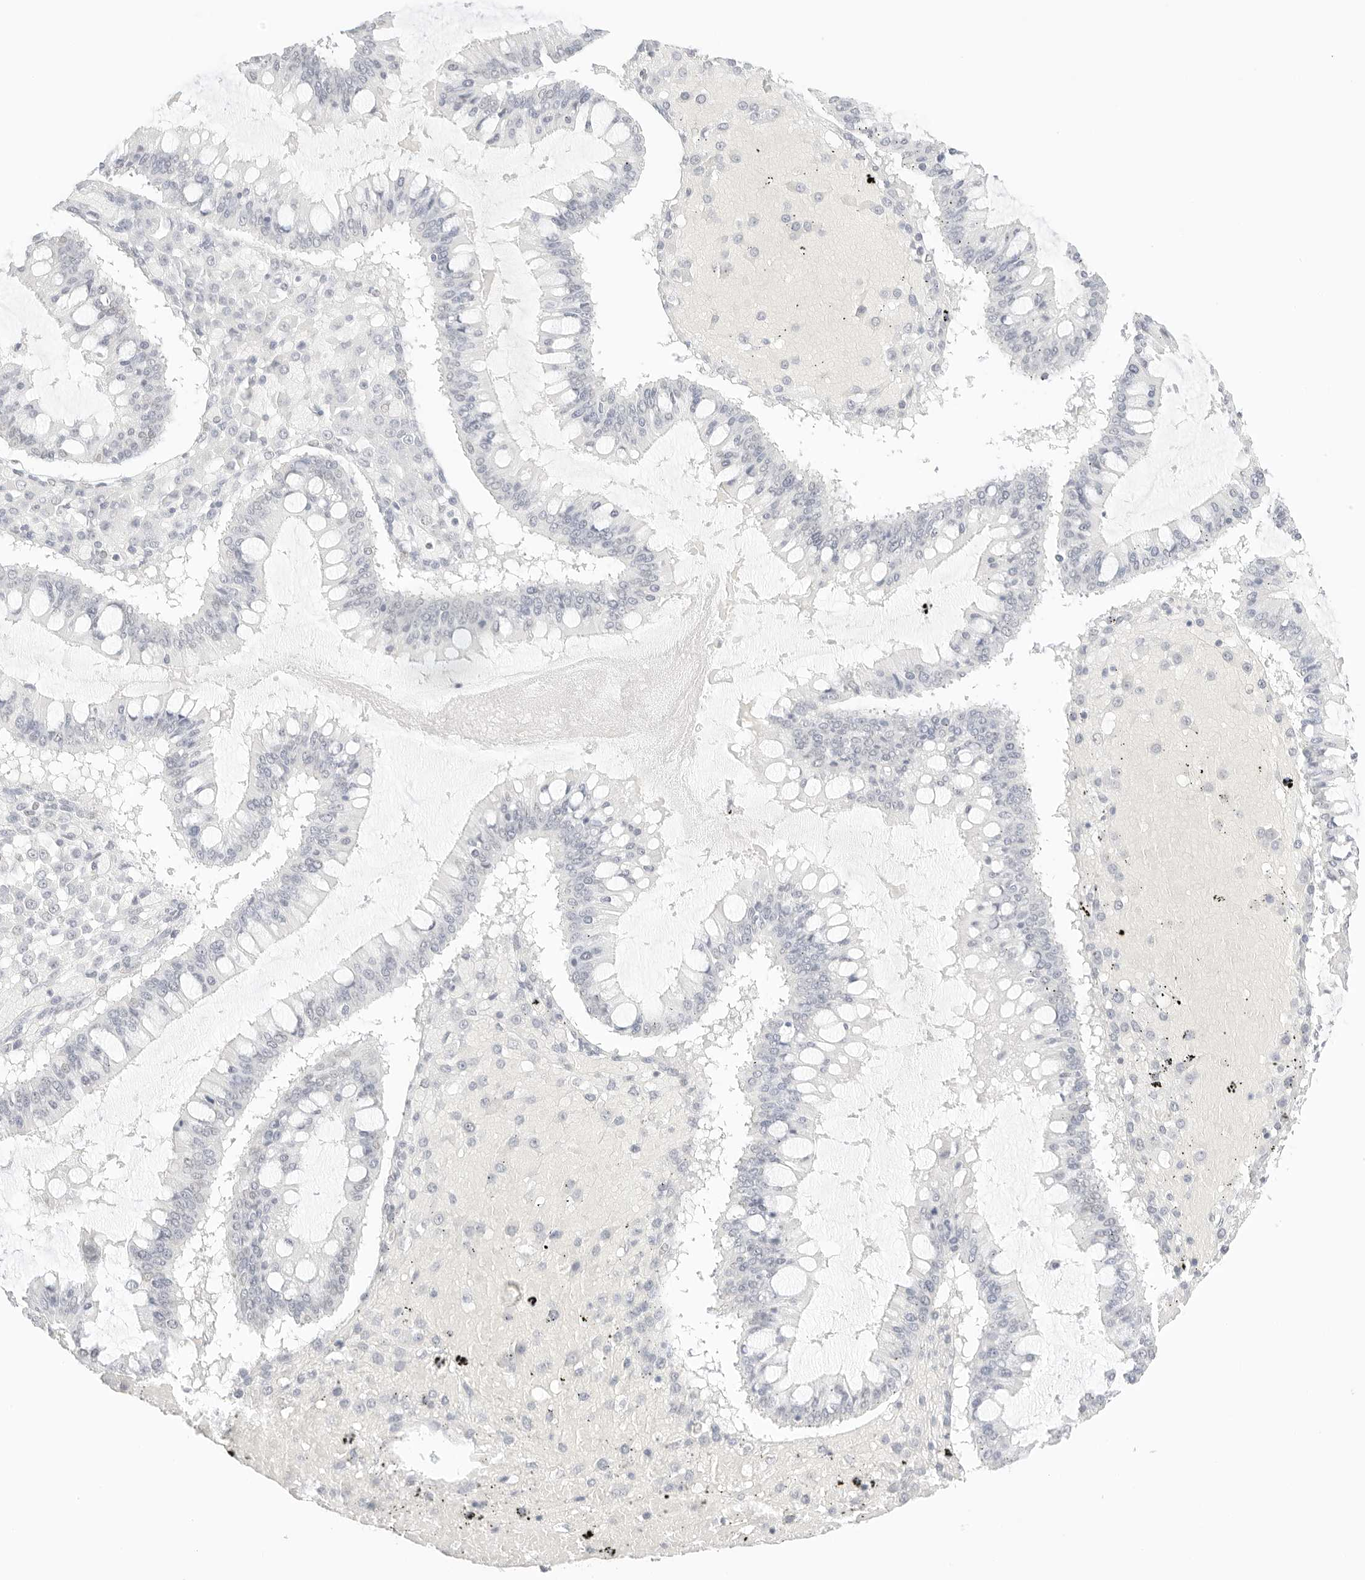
{"staining": {"intensity": "negative", "quantity": "none", "location": "none"}, "tissue": "ovarian cancer", "cell_type": "Tumor cells", "image_type": "cancer", "snomed": [{"axis": "morphology", "description": "Cystadenocarcinoma, mucinous, NOS"}, {"axis": "topography", "description": "Ovary"}], "caption": "High power microscopy image of an immunohistochemistry (IHC) image of ovarian mucinous cystadenocarcinoma, revealing no significant positivity in tumor cells.", "gene": "FBLN5", "patient": {"sex": "female", "age": 73}}